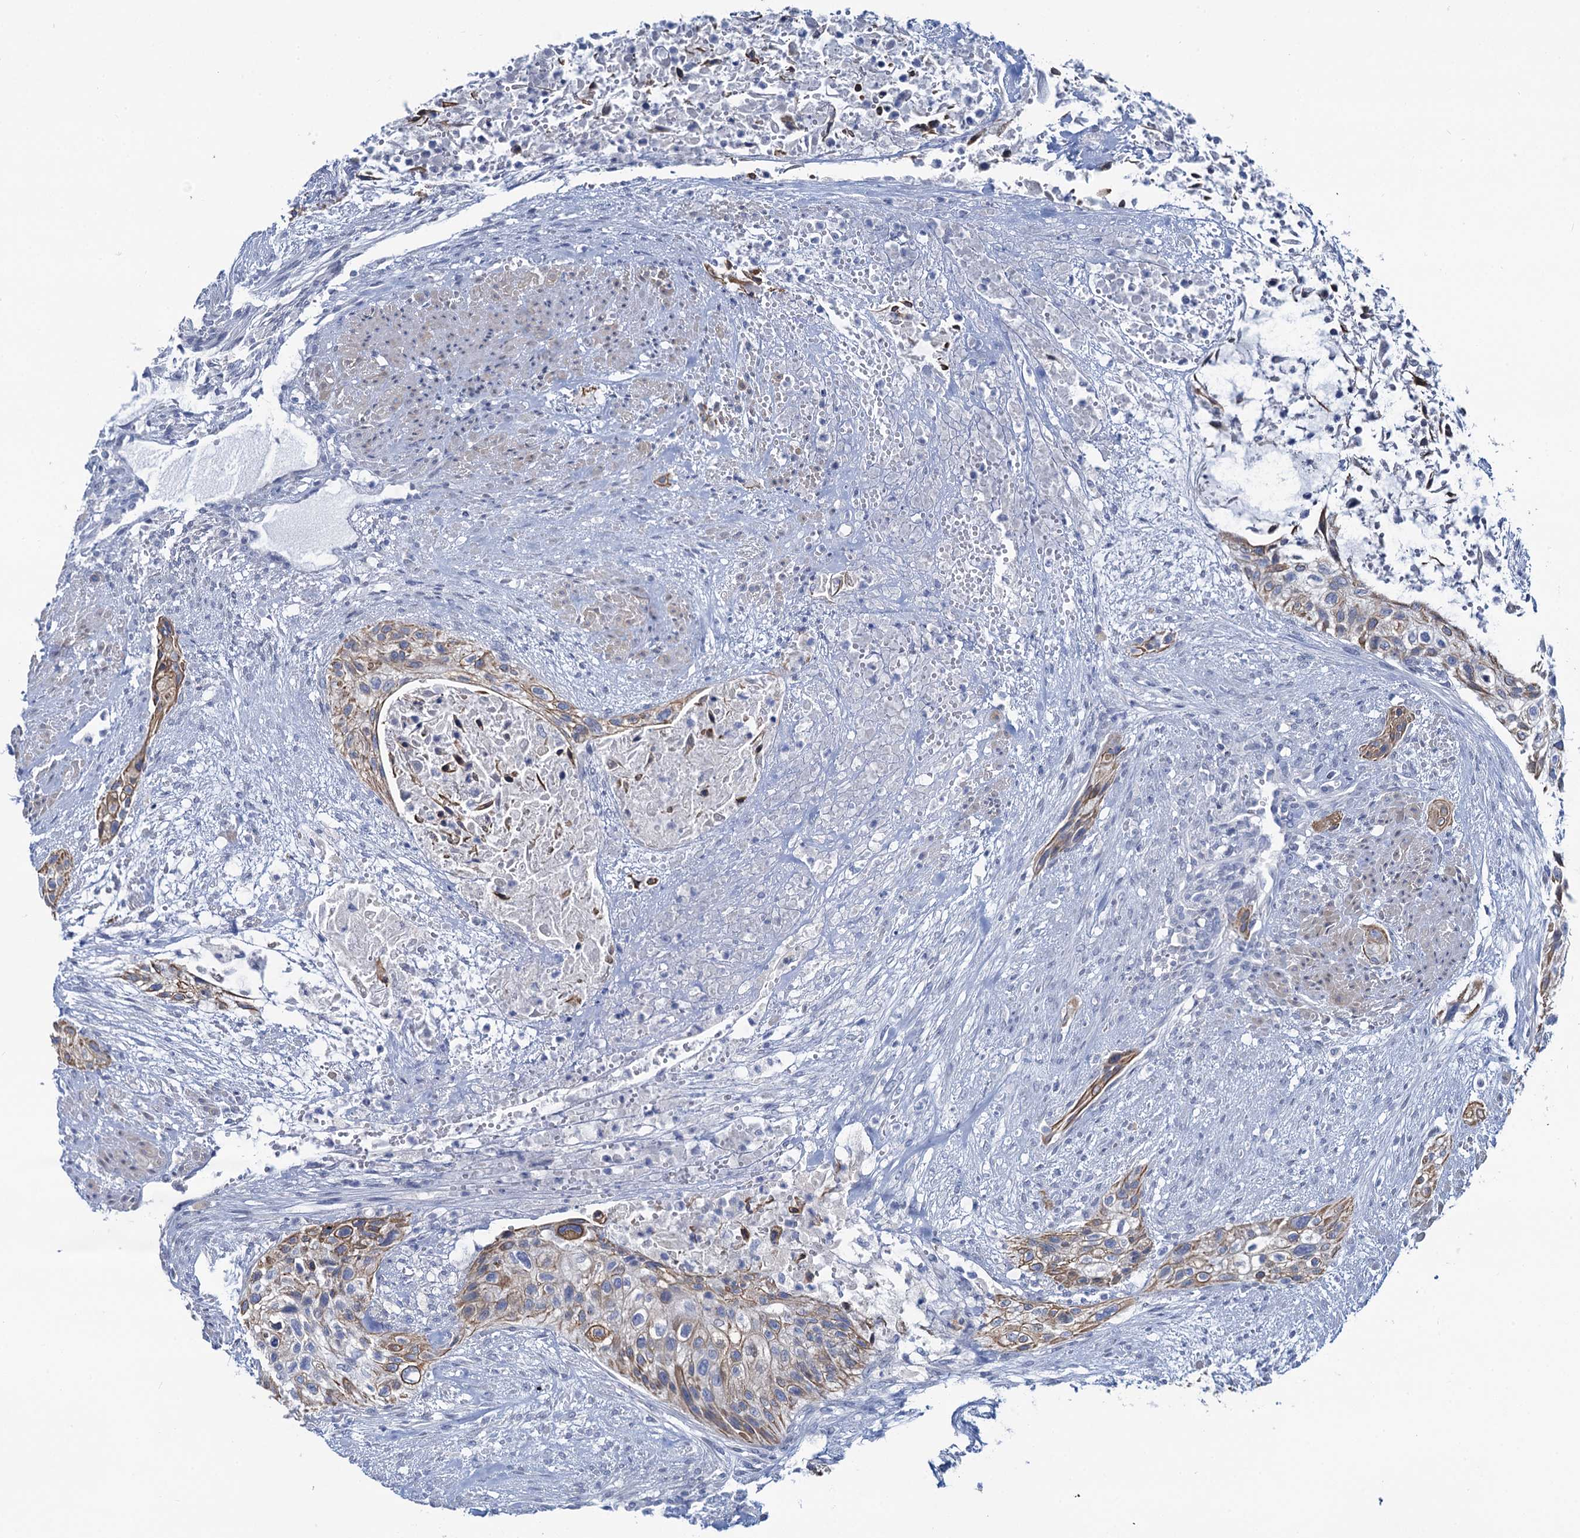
{"staining": {"intensity": "moderate", "quantity": "<25%", "location": "cytoplasmic/membranous"}, "tissue": "urothelial cancer", "cell_type": "Tumor cells", "image_type": "cancer", "snomed": [{"axis": "morphology", "description": "Urothelial carcinoma, High grade"}, {"axis": "topography", "description": "Urinary bladder"}], "caption": "An IHC photomicrograph of neoplastic tissue is shown. Protein staining in brown highlights moderate cytoplasmic/membranous positivity in urothelial cancer within tumor cells.", "gene": "TOX3", "patient": {"sex": "male", "age": 35}}